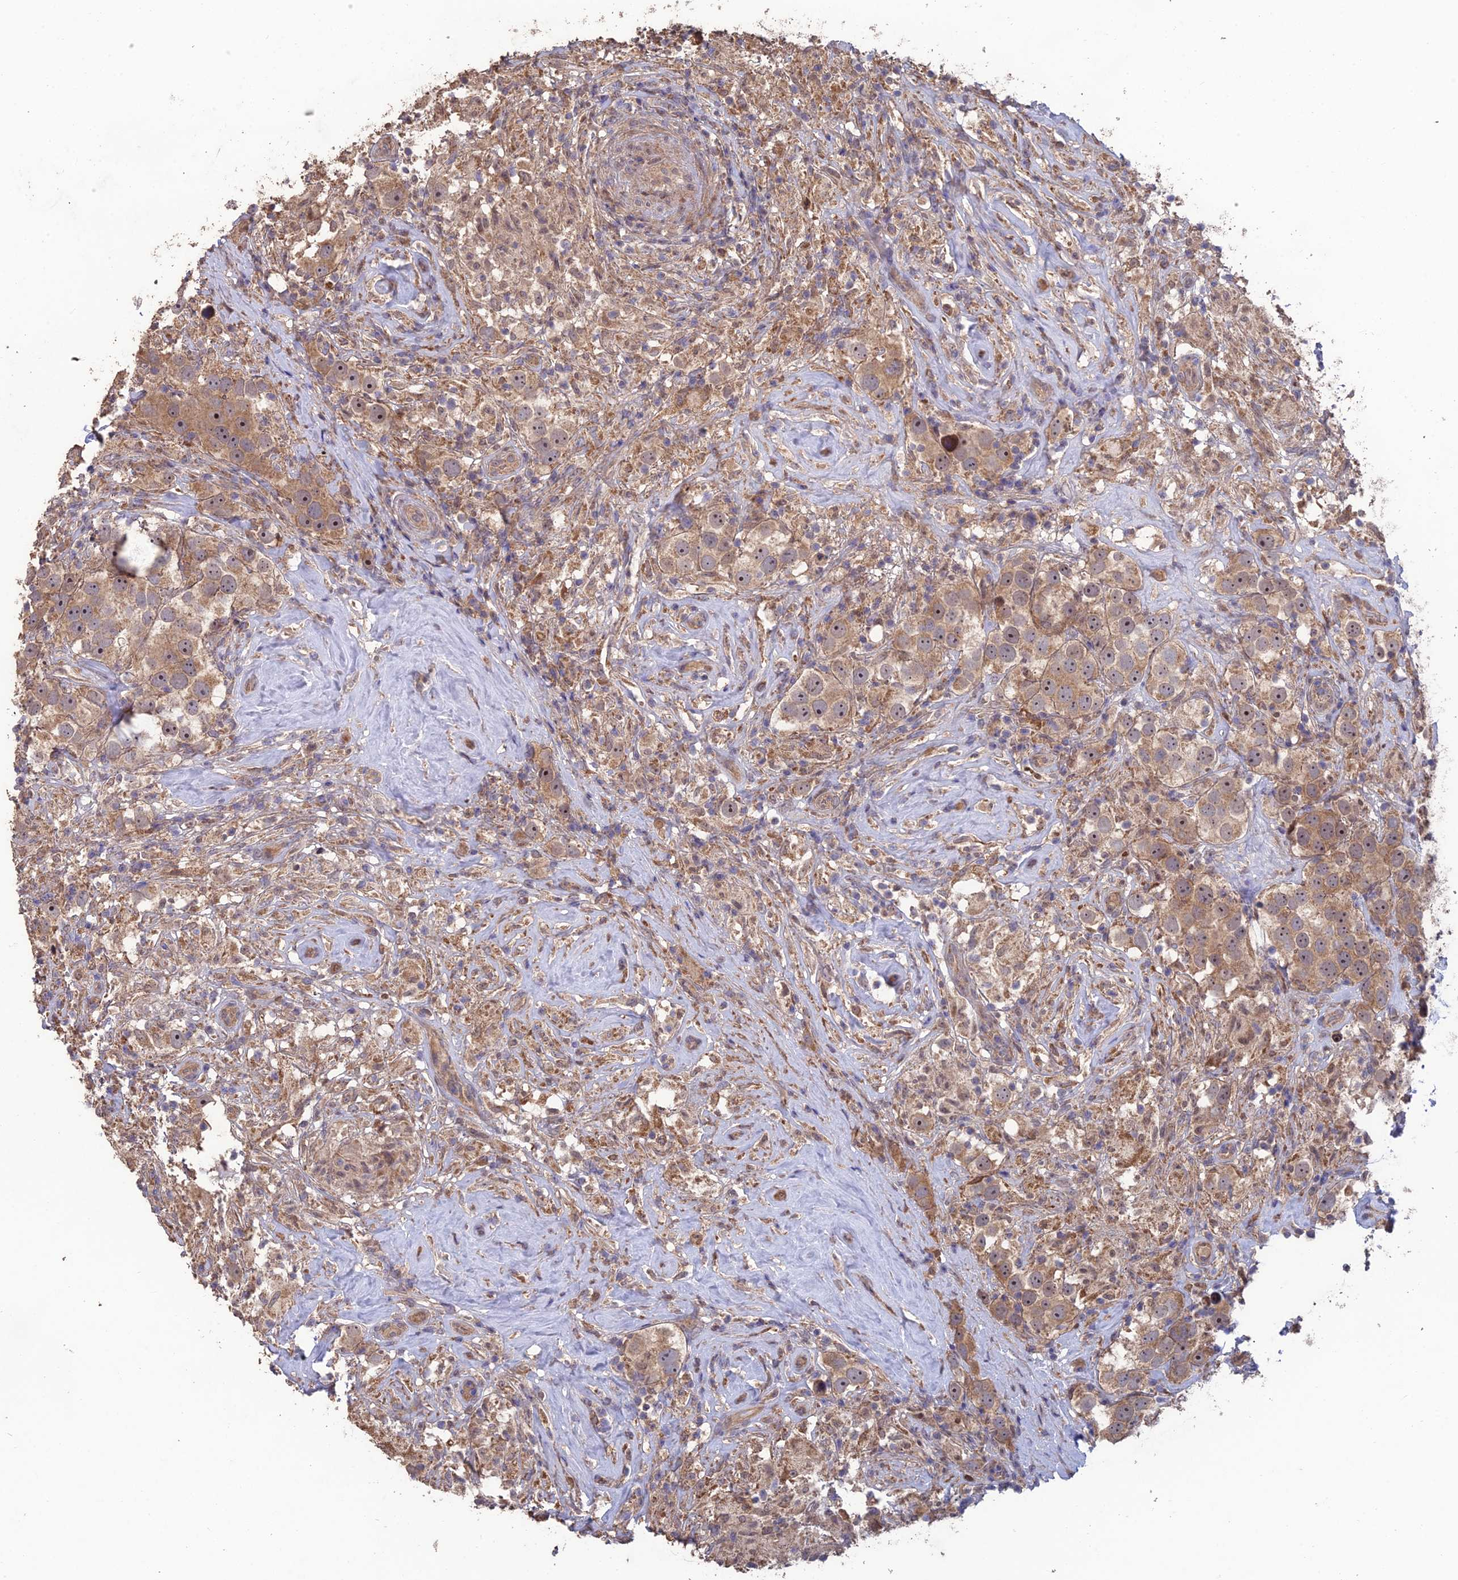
{"staining": {"intensity": "moderate", "quantity": ">75%", "location": "cytoplasmic/membranous"}, "tissue": "testis cancer", "cell_type": "Tumor cells", "image_type": "cancer", "snomed": [{"axis": "morphology", "description": "Seminoma, NOS"}, {"axis": "topography", "description": "Testis"}], "caption": "Immunohistochemistry (IHC) staining of testis seminoma, which demonstrates medium levels of moderate cytoplasmic/membranous positivity in about >75% of tumor cells indicating moderate cytoplasmic/membranous protein staining. The staining was performed using DAB (3,3'-diaminobenzidine) (brown) for protein detection and nuclei were counterstained in hematoxylin (blue).", "gene": "SHISA5", "patient": {"sex": "male", "age": 49}}